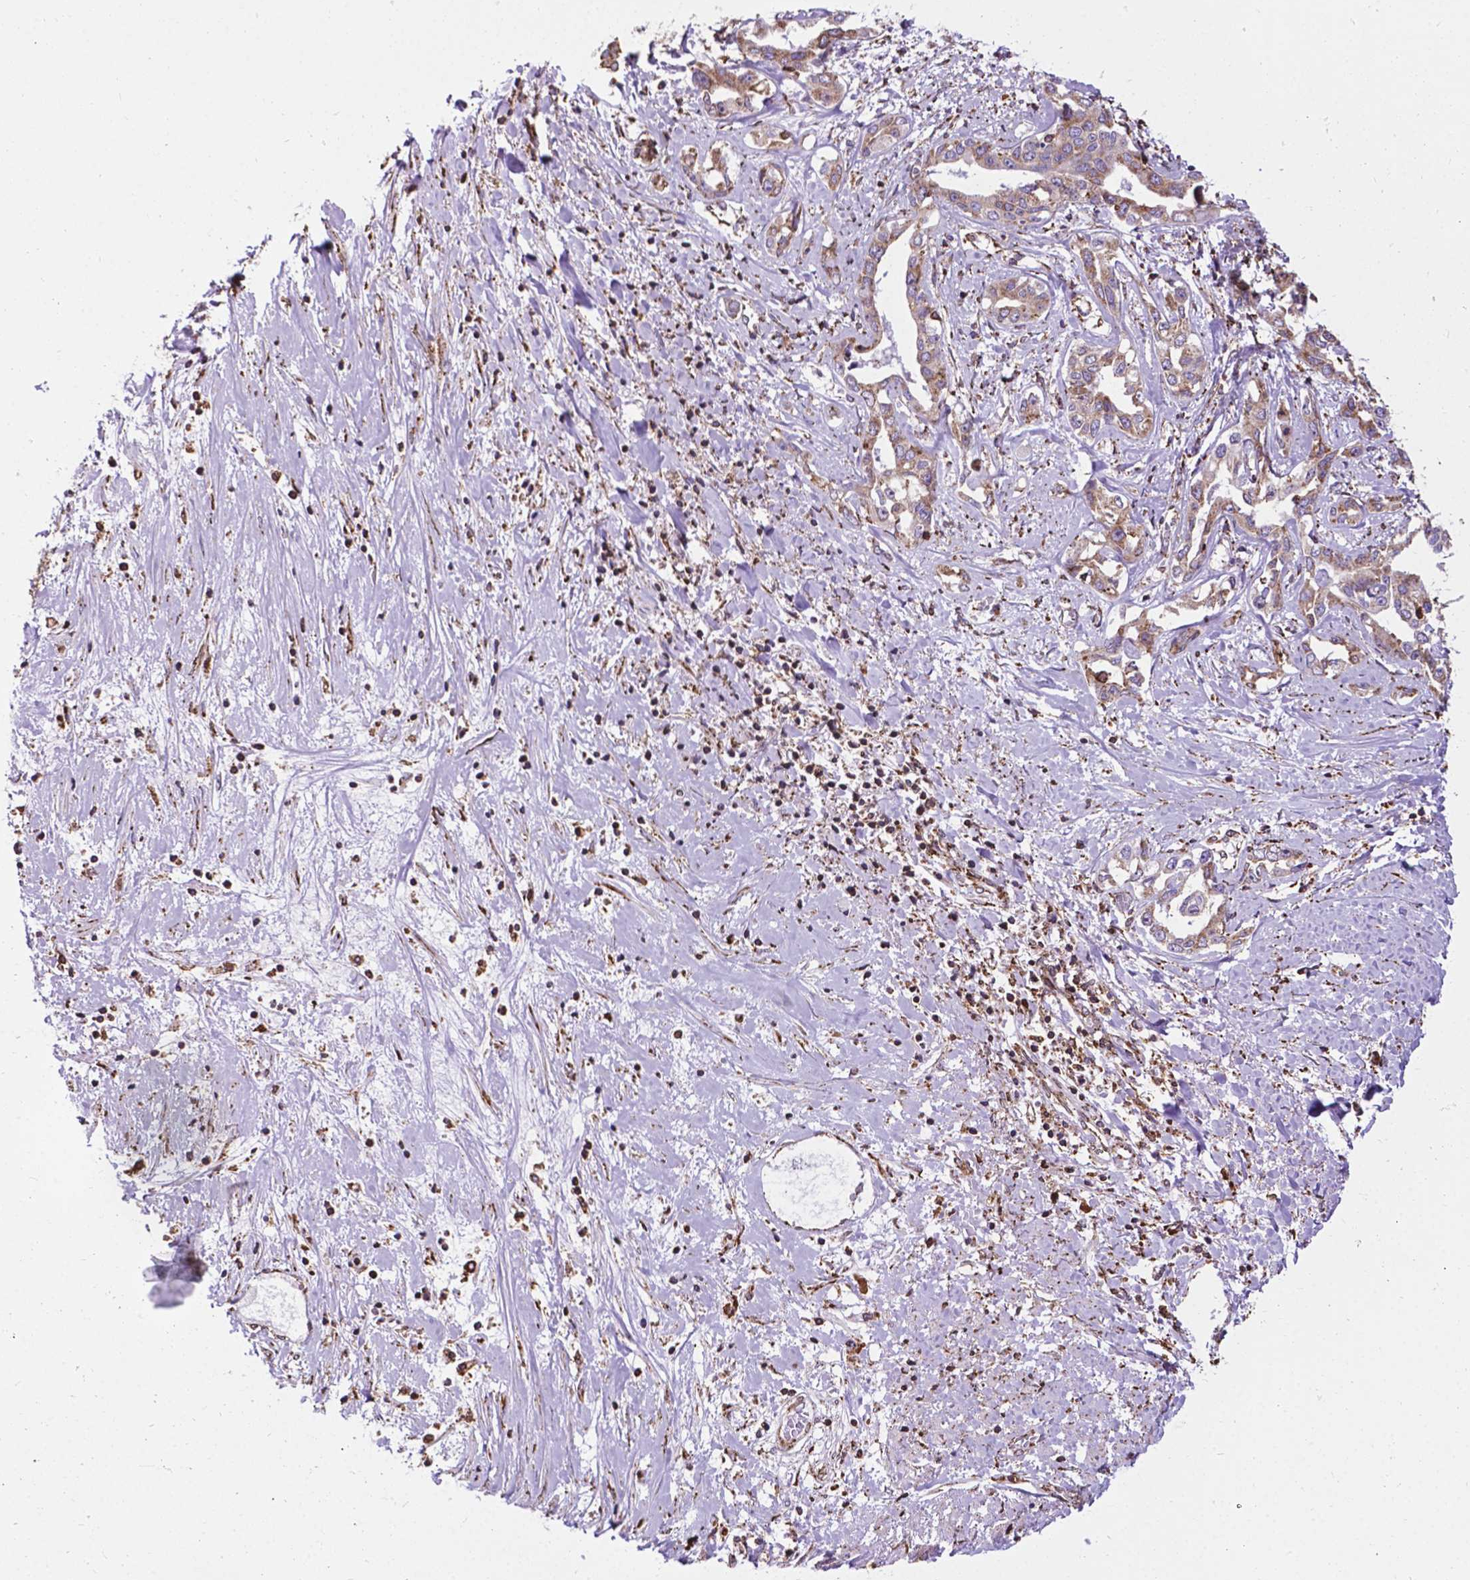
{"staining": {"intensity": "weak", "quantity": "<25%", "location": "cytoplasmic/membranous"}, "tissue": "liver cancer", "cell_type": "Tumor cells", "image_type": "cancer", "snomed": [{"axis": "morphology", "description": "Cholangiocarcinoma"}, {"axis": "topography", "description": "Liver"}], "caption": "Immunohistochemistry histopathology image of human cholangiocarcinoma (liver) stained for a protein (brown), which displays no staining in tumor cells.", "gene": "GANAB", "patient": {"sex": "male", "age": 59}}